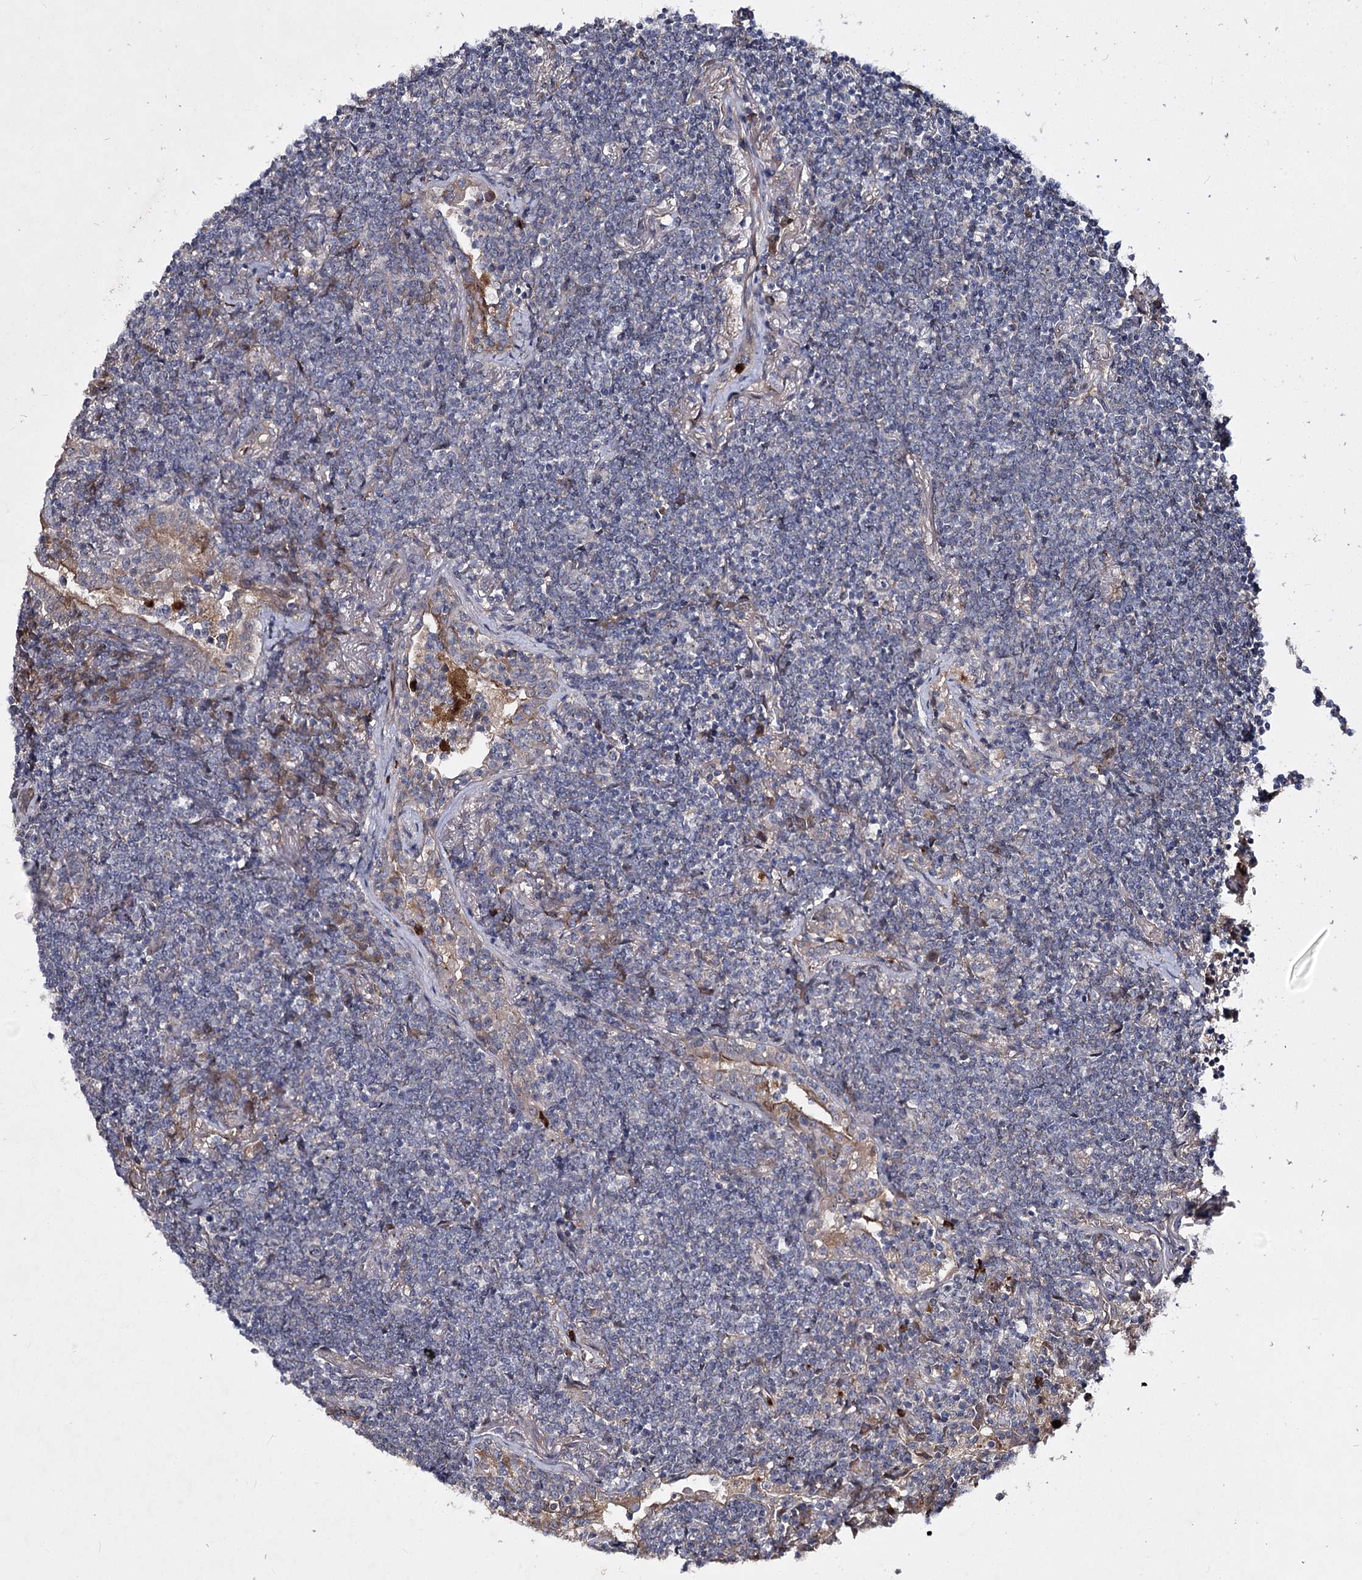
{"staining": {"intensity": "negative", "quantity": "none", "location": "none"}, "tissue": "lymphoma", "cell_type": "Tumor cells", "image_type": "cancer", "snomed": [{"axis": "morphology", "description": "Malignant lymphoma, non-Hodgkin's type, Low grade"}, {"axis": "topography", "description": "Lung"}], "caption": "An immunohistochemistry histopathology image of low-grade malignant lymphoma, non-Hodgkin's type is shown. There is no staining in tumor cells of low-grade malignant lymphoma, non-Hodgkin's type.", "gene": "MINDY3", "patient": {"sex": "female", "age": 71}}